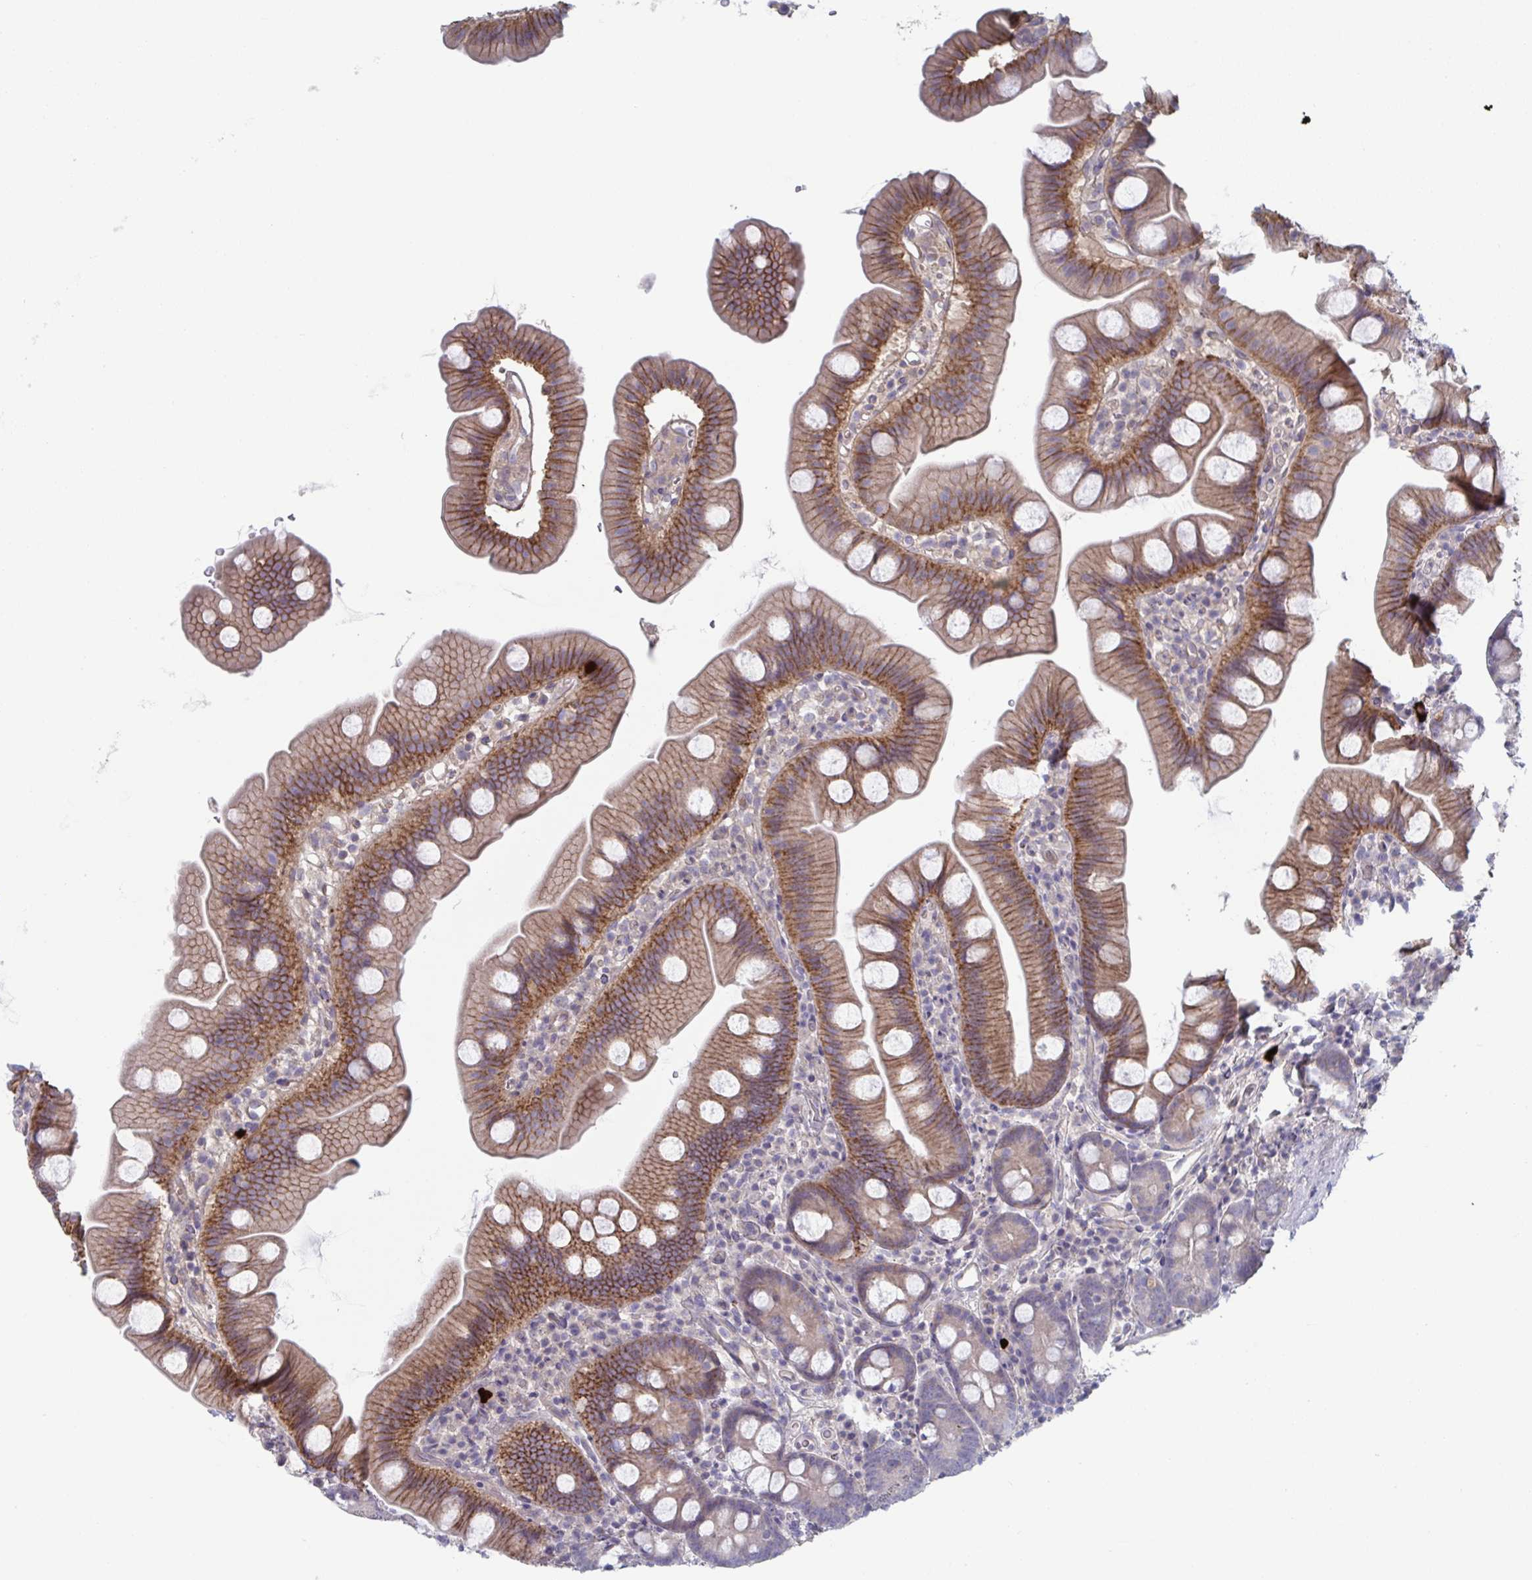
{"staining": {"intensity": "strong", "quantity": "25%-75%", "location": "cytoplasmic/membranous"}, "tissue": "small intestine", "cell_type": "Glandular cells", "image_type": "normal", "snomed": [{"axis": "morphology", "description": "Normal tissue, NOS"}, {"axis": "topography", "description": "Small intestine"}], "caption": "Protein staining displays strong cytoplasmic/membranous expression in approximately 25%-75% of glandular cells in benign small intestine. Using DAB (3,3'-diaminobenzidine) (brown) and hematoxylin (blue) stains, captured at high magnification using brightfield microscopy.", "gene": "STK26", "patient": {"sex": "female", "age": 68}}